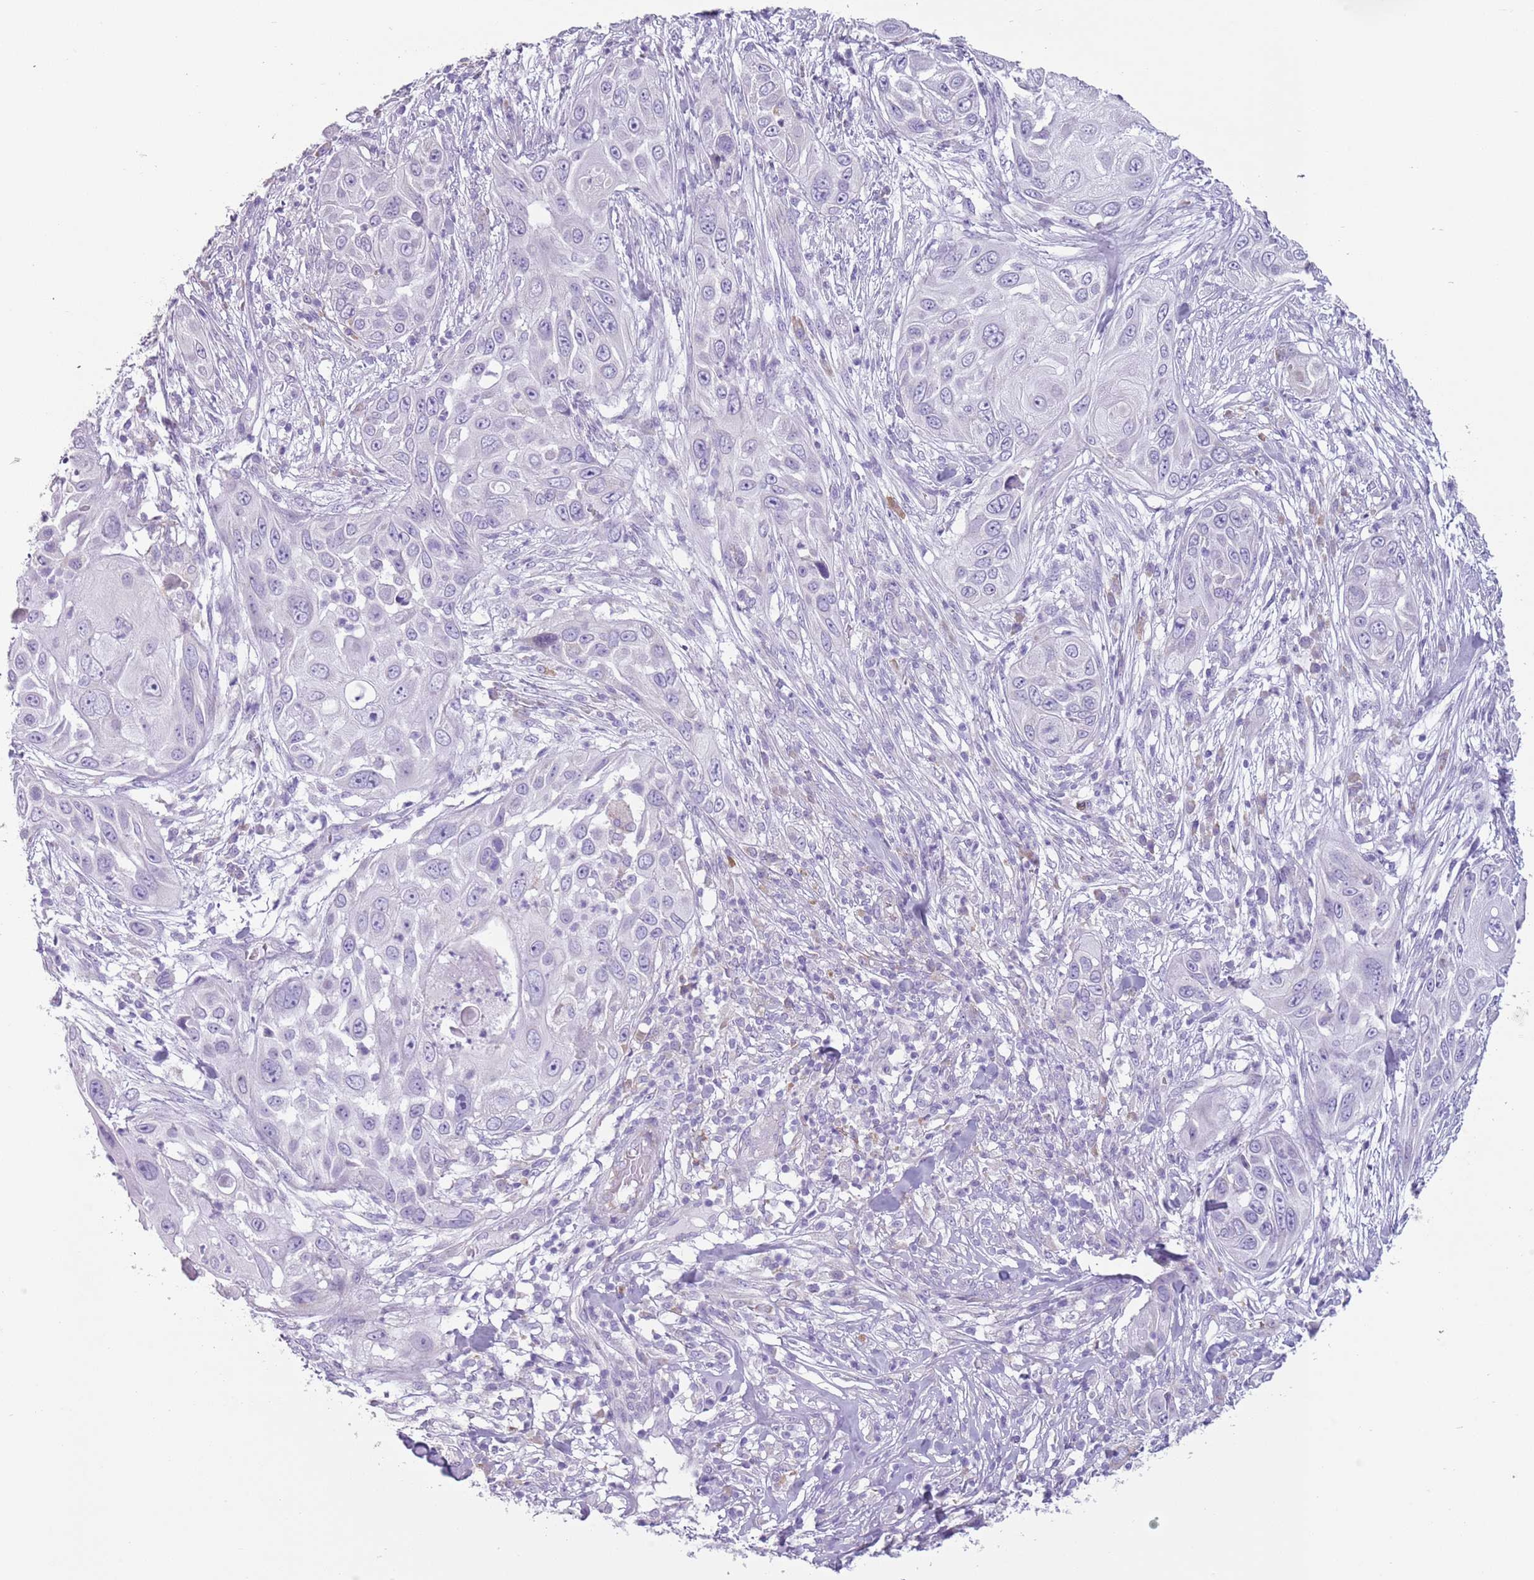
{"staining": {"intensity": "negative", "quantity": "none", "location": "none"}, "tissue": "skin cancer", "cell_type": "Tumor cells", "image_type": "cancer", "snomed": [{"axis": "morphology", "description": "Squamous cell carcinoma, NOS"}, {"axis": "topography", "description": "Skin"}], "caption": "Immunohistochemistry image of neoplastic tissue: human skin cancer (squamous cell carcinoma) stained with DAB (3,3'-diaminobenzidine) exhibits no significant protein expression in tumor cells.", "gene": "HYOU1", "patient": {"sex": "female", "age": 44}}